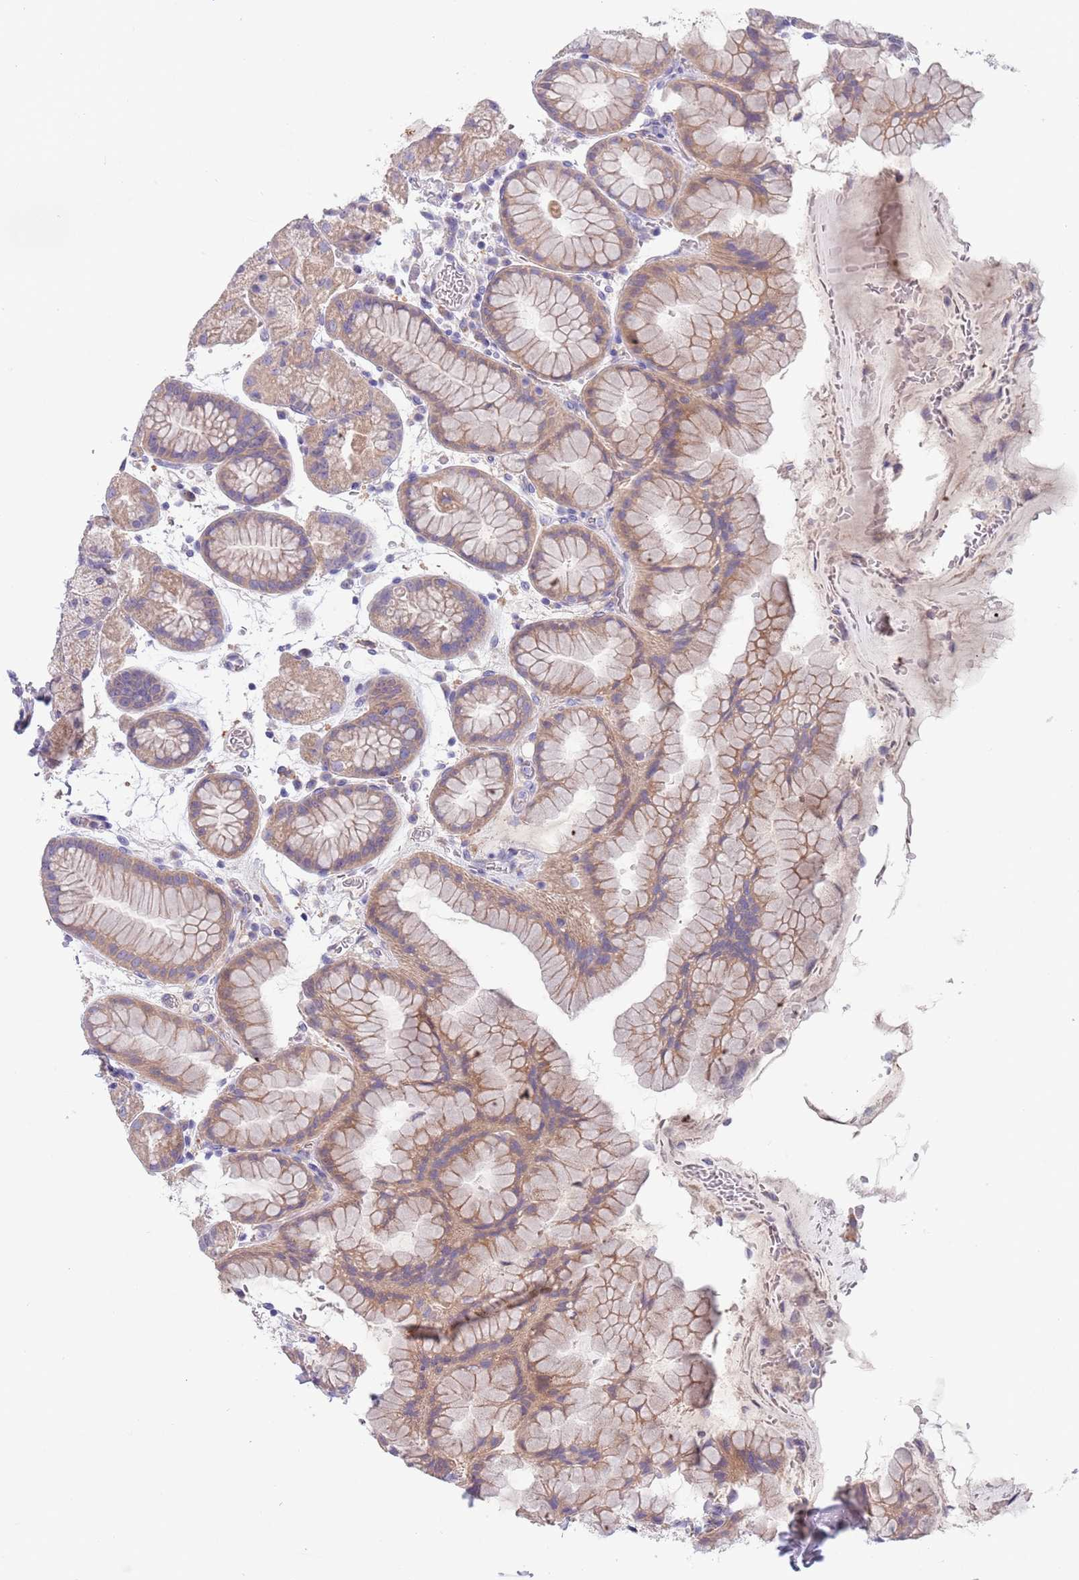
{"staining": {"intensity": "weak", "quantity": "25%-75%", "location": "cytoplasmic/membranous"}, "tissue": "stomach", "cell_type": "Glandular cells", "image_type": "normal", "snomed": [{"axis": "morphology", "description": "Normal tissue, NOS"}, {"axis": "topography", "description": "Stomach, upper"}, {"axis": "topography", "description": "Stomach, lower"}], "caption": "Immunohistochemical staining of normal human stomach demonstrates 25%-75% levels of weak cytoplasmic/membranous protein expression in about 25%-75% of glandular cells. The staining was performed using DAB (3,3'-diaminobenzidine), with brown indicating positive protein expression. Nuclei are stained blue with hematoxylin.", "gene": "MAN1C1", "patient": {"sex": "male", "age": 67}}